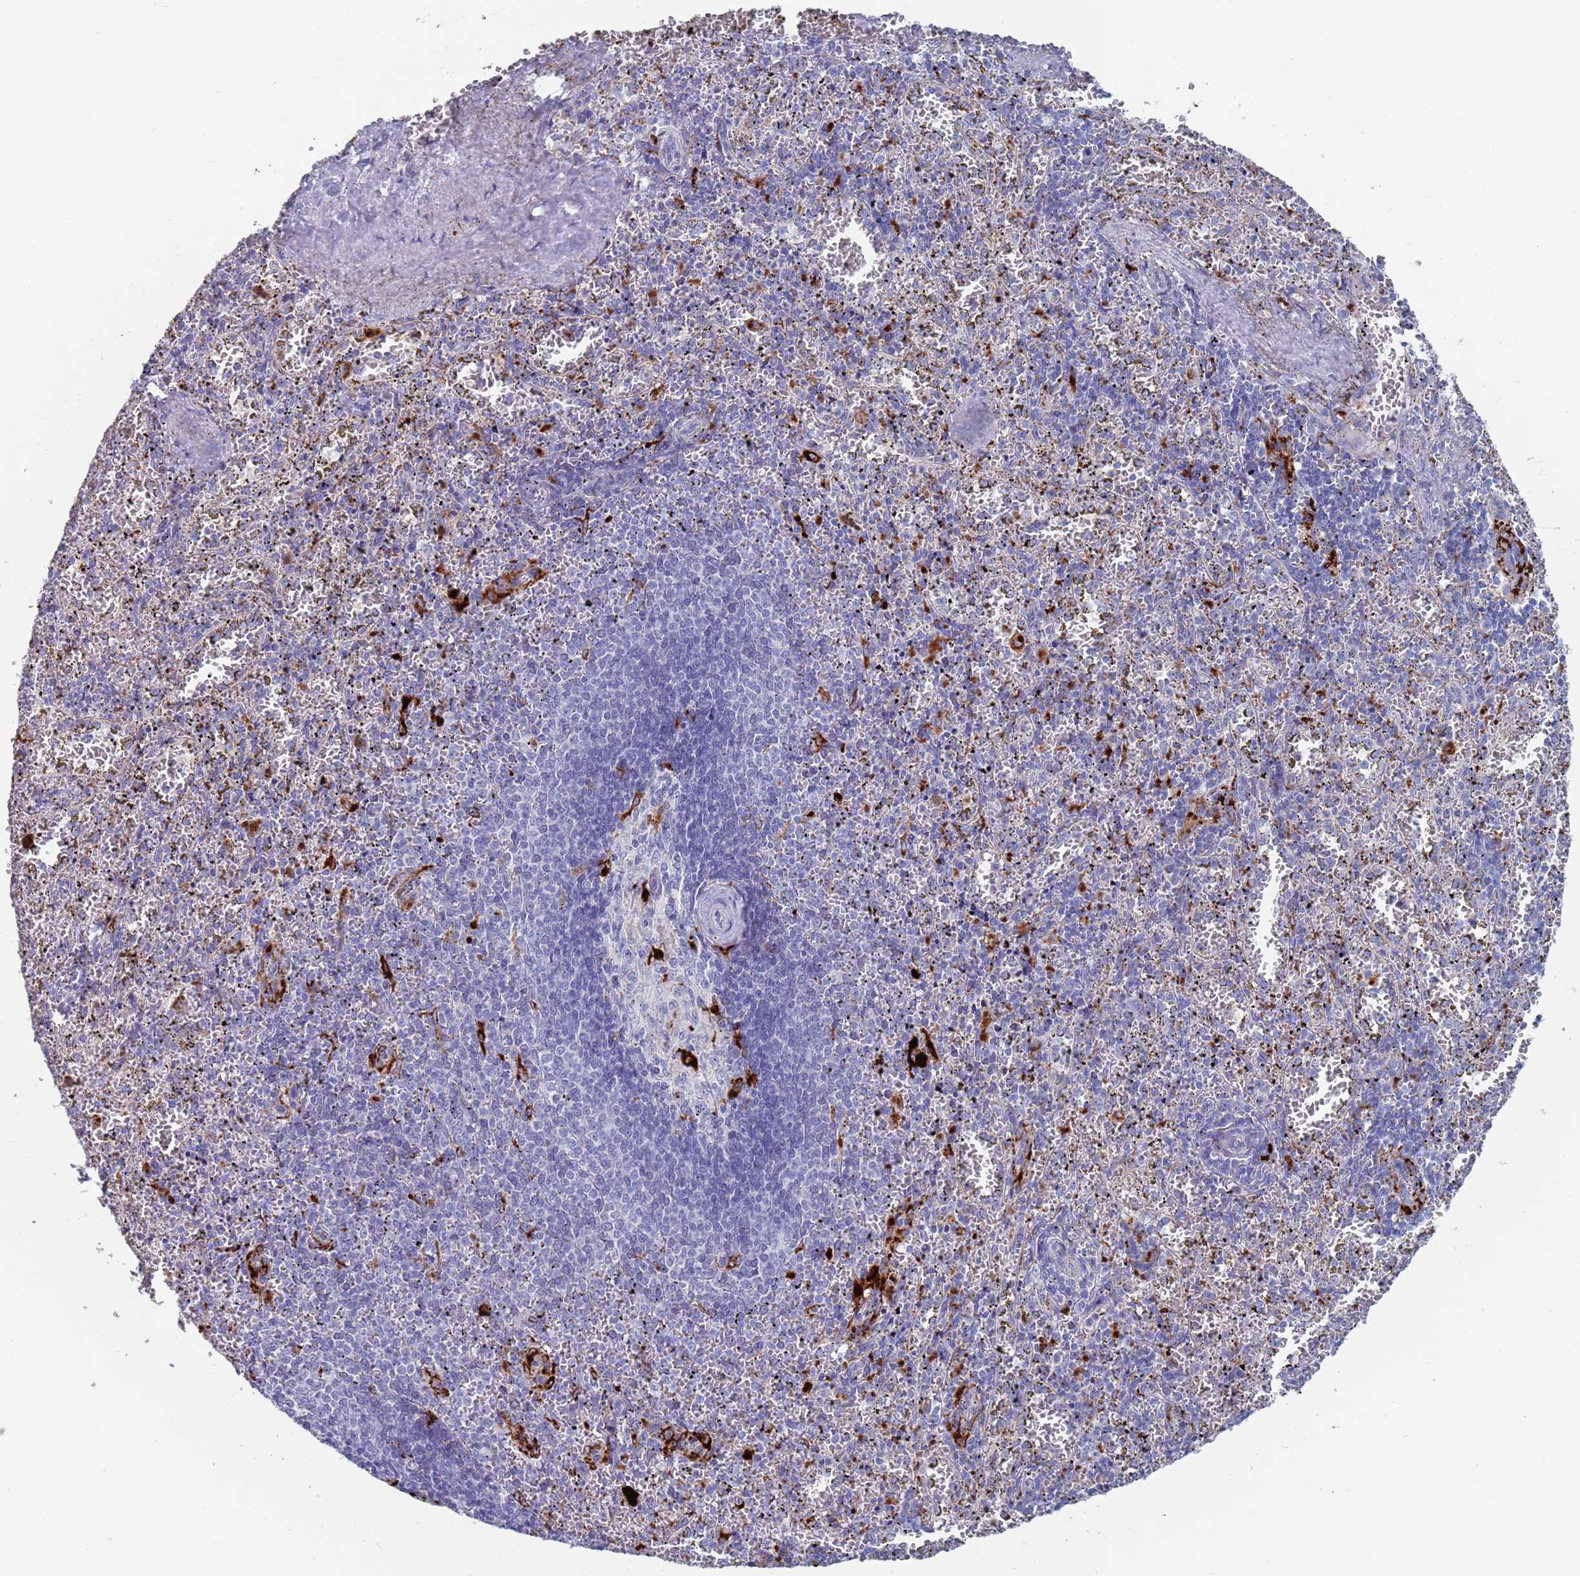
{"staining": {"intensity": "strong", "quantity": "<25%", "location": "cytoplasmic/membranous"}, "tissue": "spleen", "cell_type": "Cells in red pulp", "image_type": "normal", "snomed": [{"axis": "morphology", "description": "Normal tissue, NOS"}, {"axis": "topography", "description": "Spleen"}], "caption": "The immunohistochemical stain highlights strong cytoplasmic/membranous positivity in cells in red pulp of unremarkable spleen. Using DAB (brown) and hematoxylin (blue) stains, captured at high magnification using brightfield microscopy.", "gene": "FUCA1", "patient": {"sex": "male", "age": 11}}